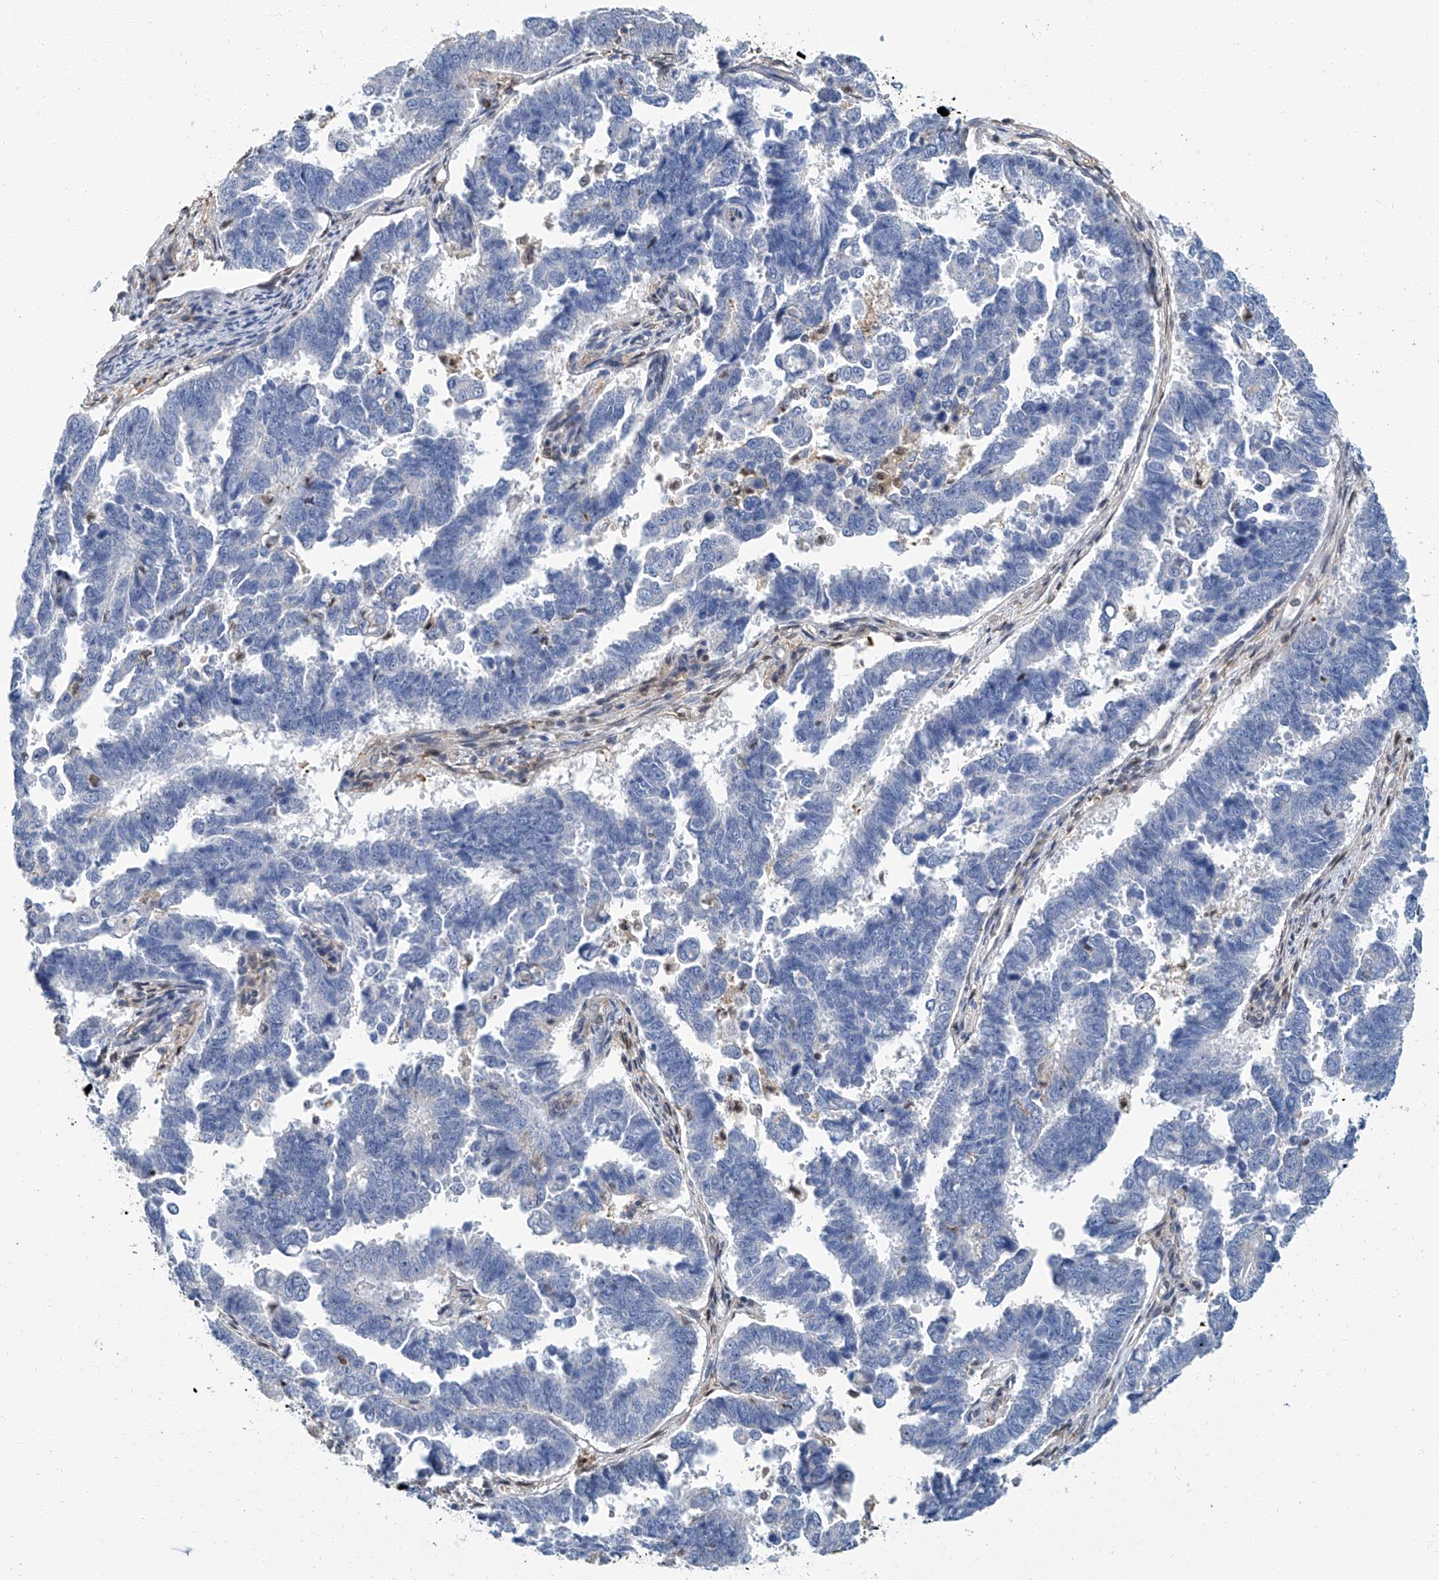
{"staining": {"intensity": "negative", "quantity": "none", "location": "none"}, "tissue": "endometrial cancer", "cell_type": "Tumor cells", "image_type": "cancer", "snomed": [{"axis": "morphology", "description": "Adenocarcinoma, NOS"}, {"axis": "topography", "description": "Endometrium"}], "caption": "Immunohistochemistry of human endometrial cancer shows no expression in tumor cells.", "gene": "PSMB10", "patient": {"sex": "female", "age": 75}}